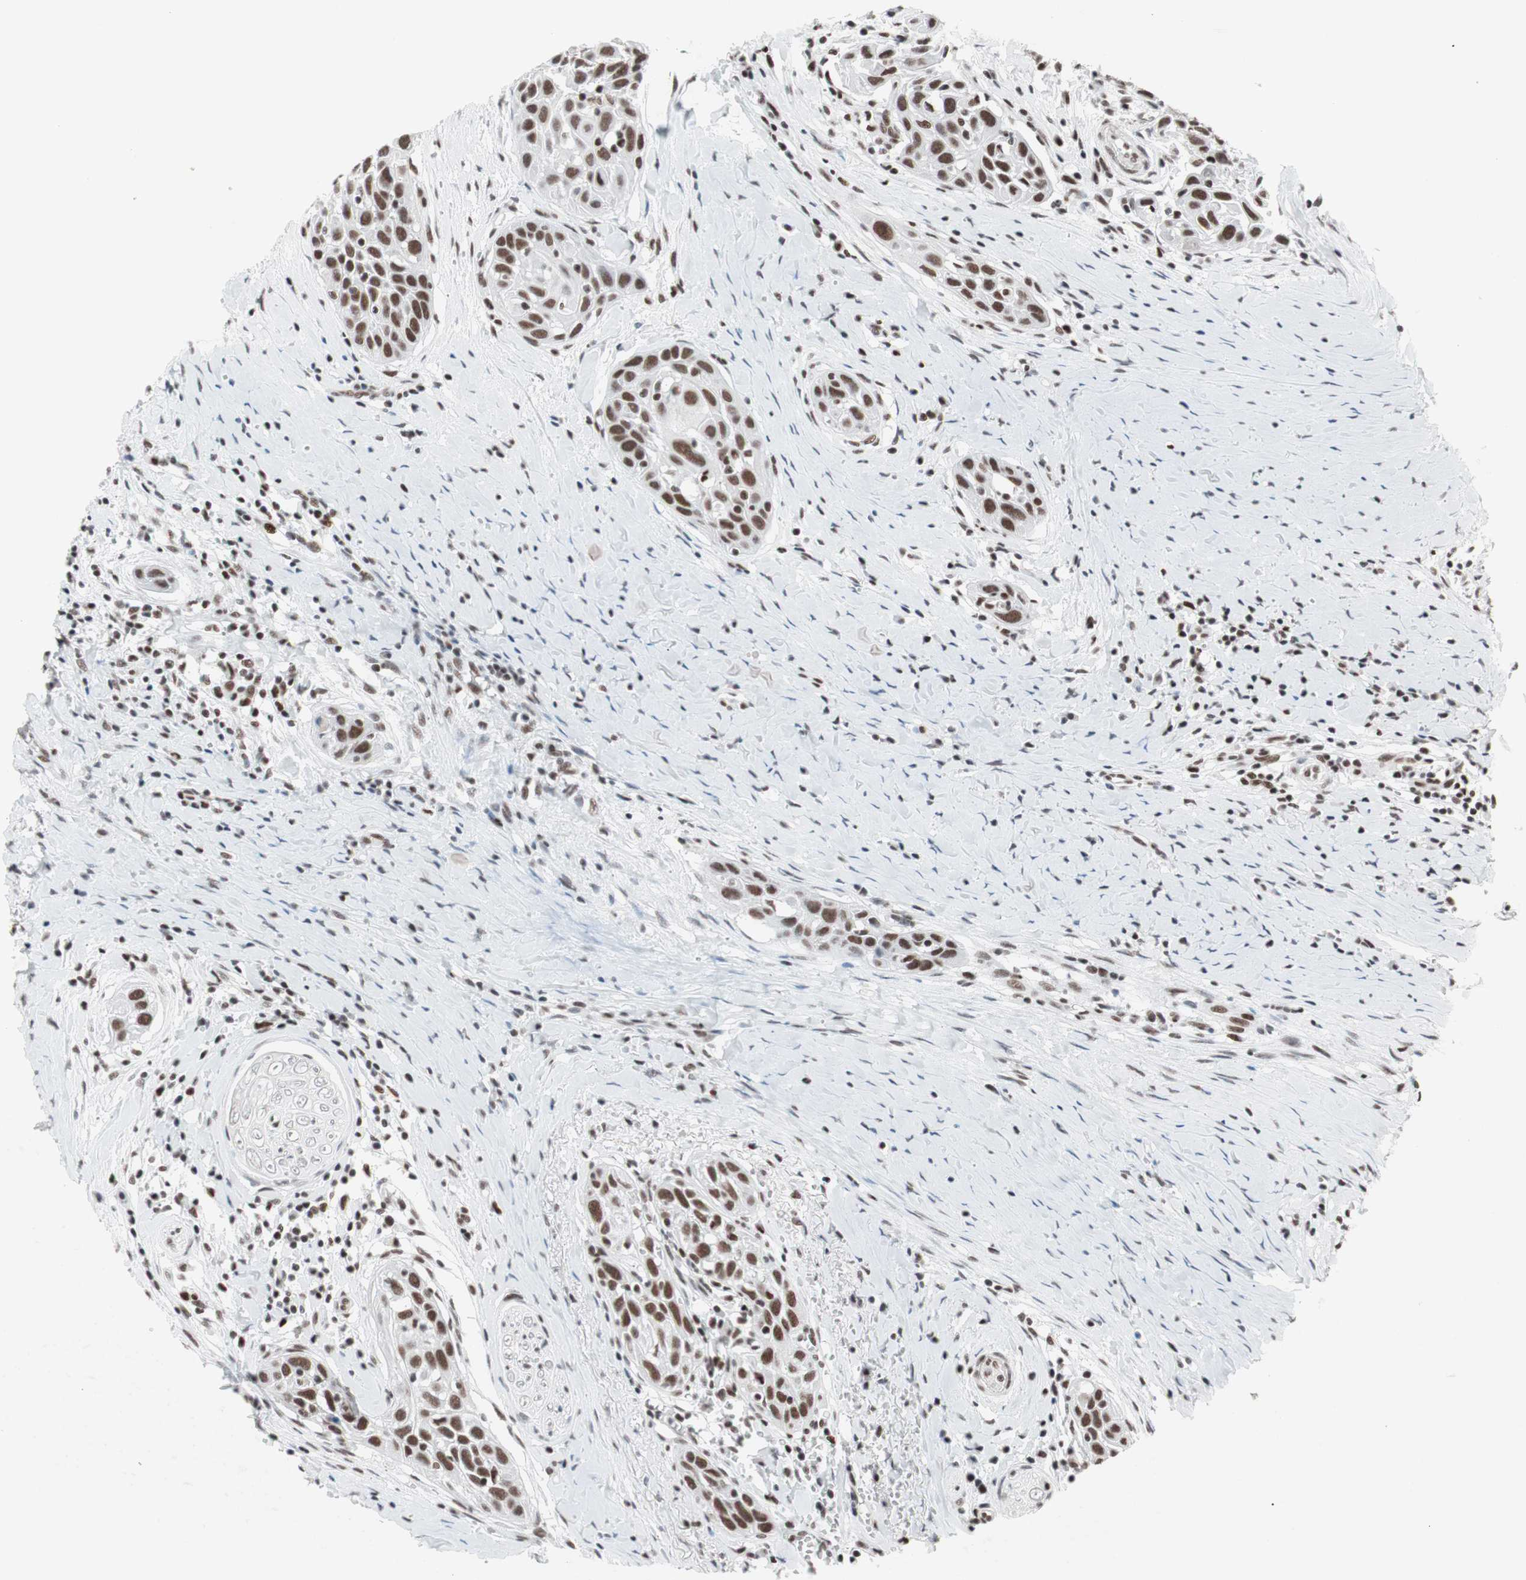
{"staining": {"intensity": "strong", "quantity": ">75%", "location": "nuclear"}, "tissue": "head and neck cancer", "cell_type": "Tumor cells", "image_type": "cancer", "snomed": [{"axis": "morphology", "description": "Normal tissue, NOS"}, {"axis": "morphology", "description": "Squamous cell carcinoma, NOS"}, {"axis": "topography", "description": "Oral tissue"}, {"axis": "topography", "description": "Head-Neck"}], "caption": "Immunohistochemical staining of squamous cell carcinoma (head and neck) demonstrates high levels of strong nuclear protein positivity in approximately >75% of tumor cells. (DAB = brown stain, brightfield microscopy at high magnification).", "gene": "ARID1A", "patient": {"sex": "female", "age": 50}}